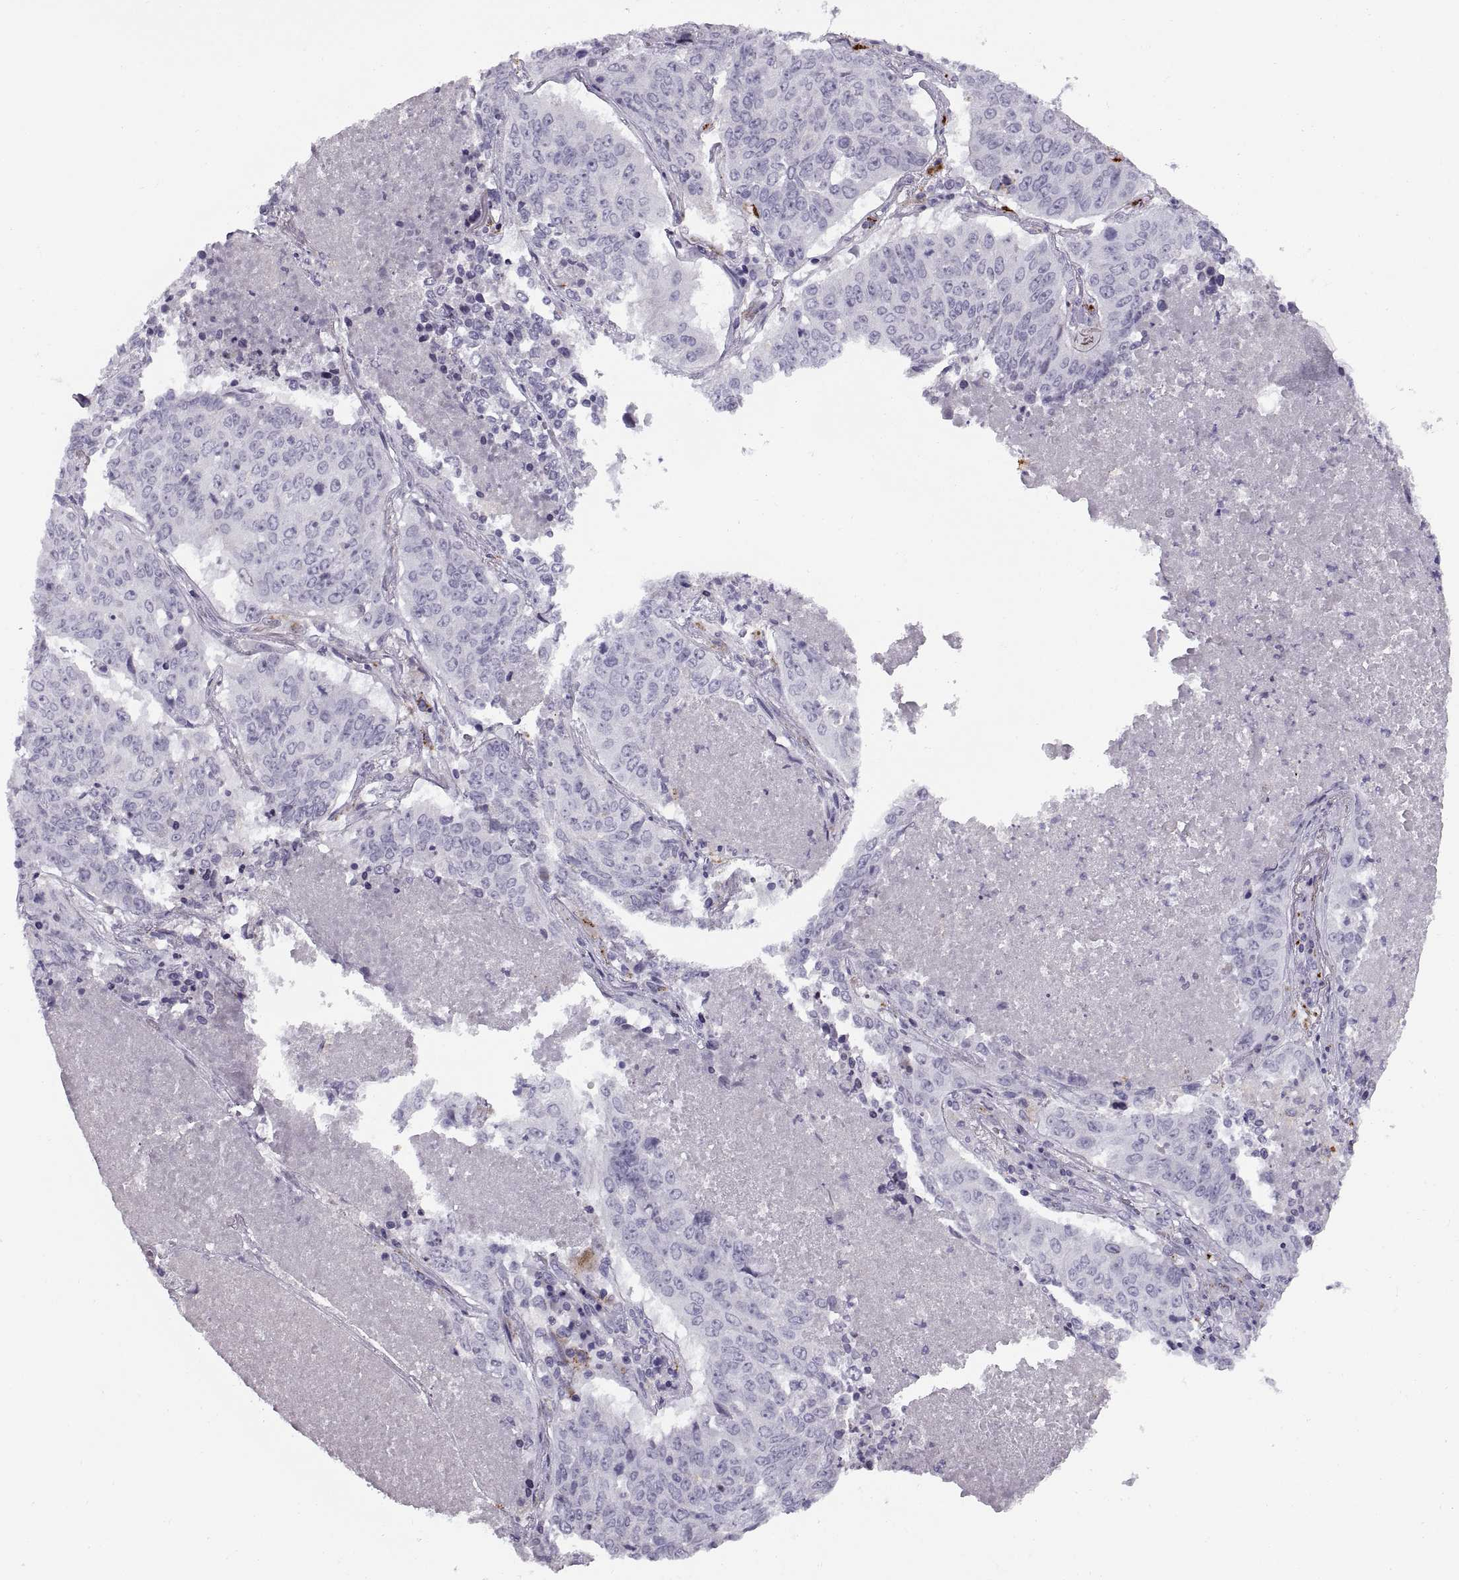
{"staining": {"intensity": "negative", "quantity": "none", "location": "none"}, "tissue": "lung cancer", "cell_type": "Tumor cells", "image_type": "cancer", "snomed": [{"axis": "morphology", "description": "Normal tissue, NOS"}, {"axis": "morphology", "description": "Squamous cell carcinoma, NOS"}, {"axis": "topography", "description": "Bronchus"}, {"axis": "topography", "description": "Lung"}], "caption": "There is no significant staining in tumor cells of lung squamous cell carcinoma.", "gene": "CALCR", "patient": {"sex": "male", "age": 64}}